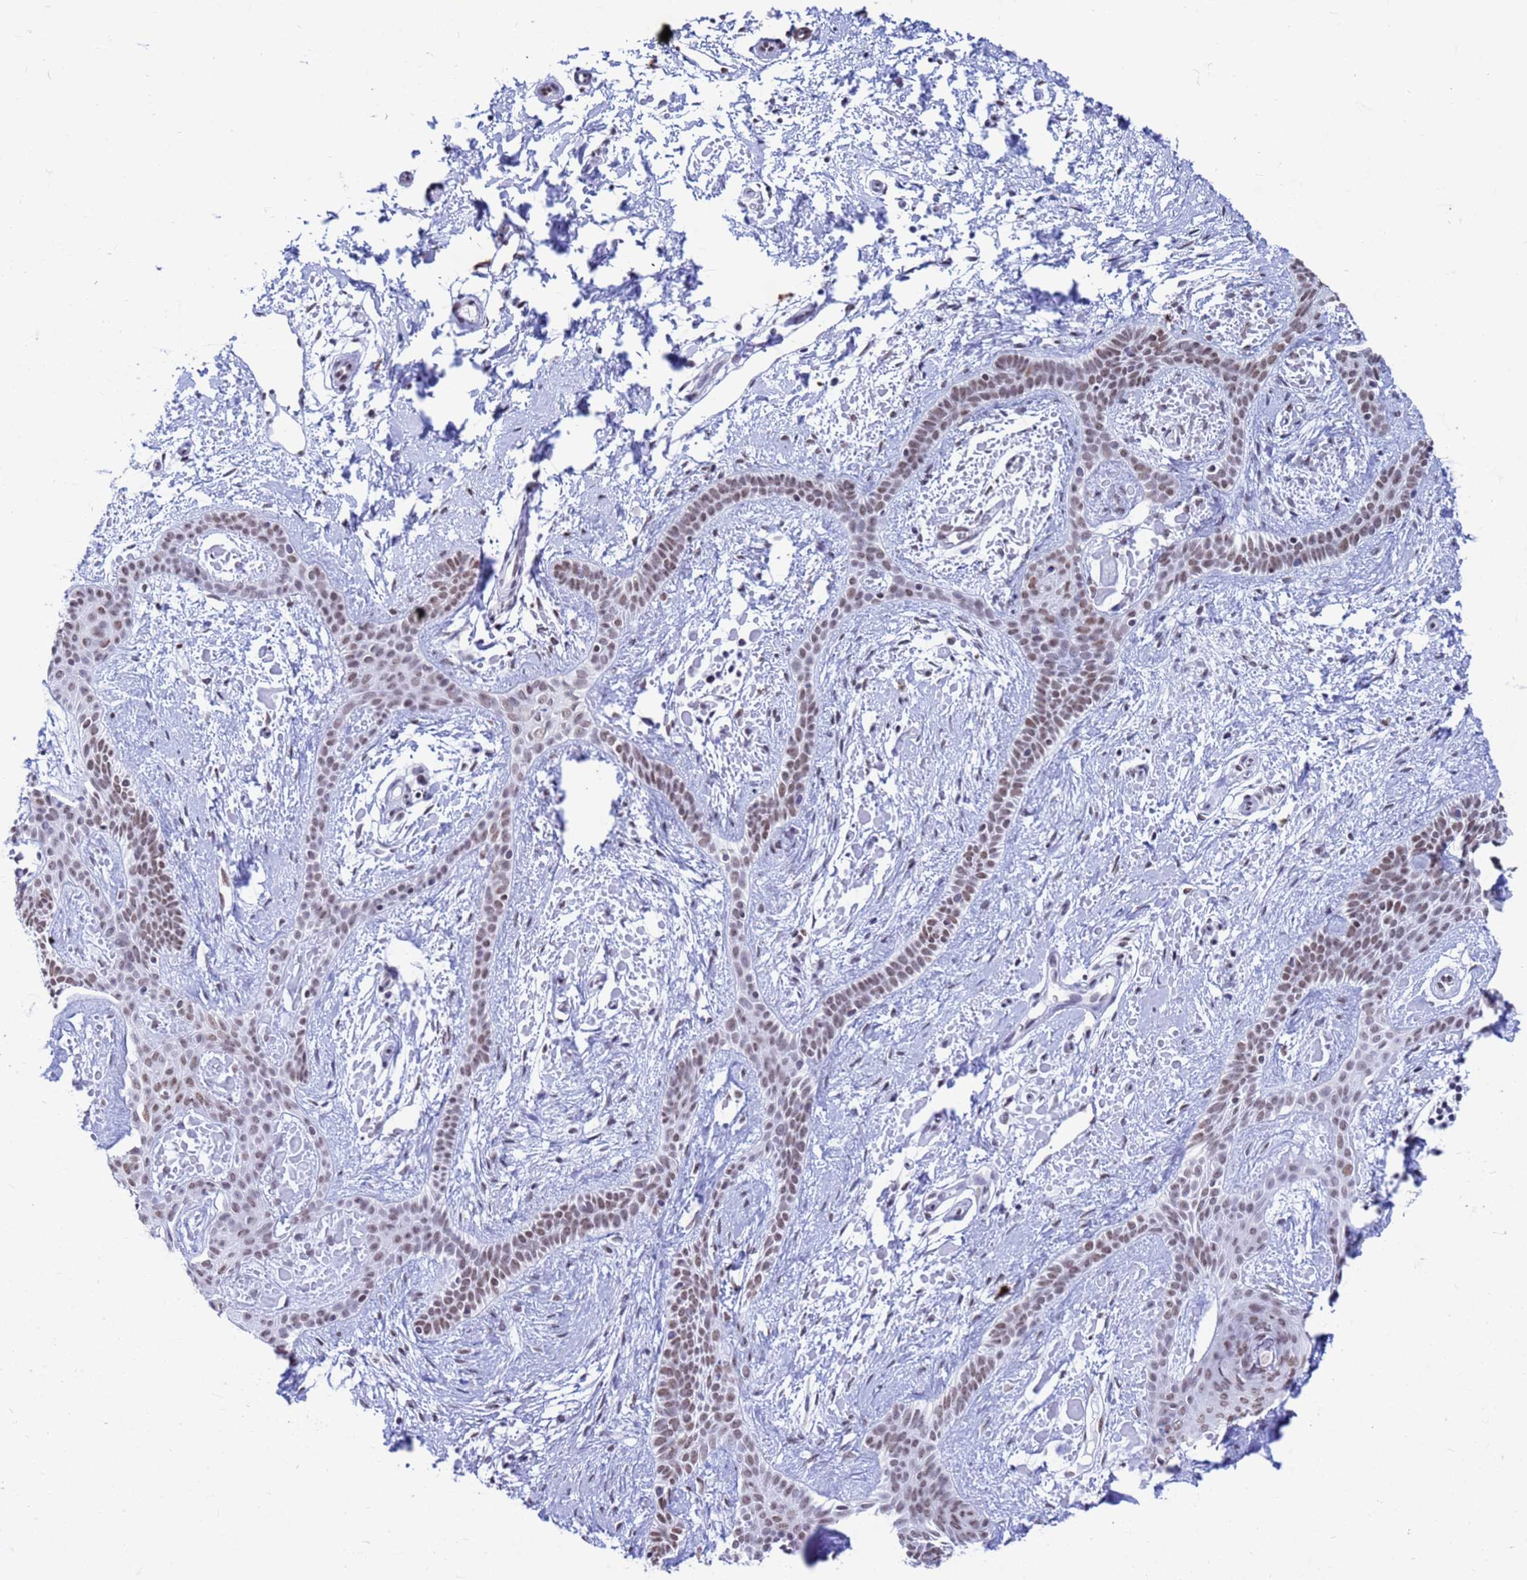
{"staining": {"intensity": "moderate", "quantity": ">75%", "location": "nuclear"}, "tissue": "skin cancer", "cell_type": "Tumor cells", "image_type": "cancer", "snomed": [{"axis": "morphology", "description": "Basal cell carcinoma"}, {"axis": "topography", "description": "Skin"}], "caption": "Protein expression analysis of skin cancer reveals moderate nuclear expression in about >75% of tumor cells. (DAB (3,3'-diaminobenzidine) = brown stain, brightfield microscopy at high magnification).", "gene": "FAM170B", "patient": {"sex": "male", "age": 78}}